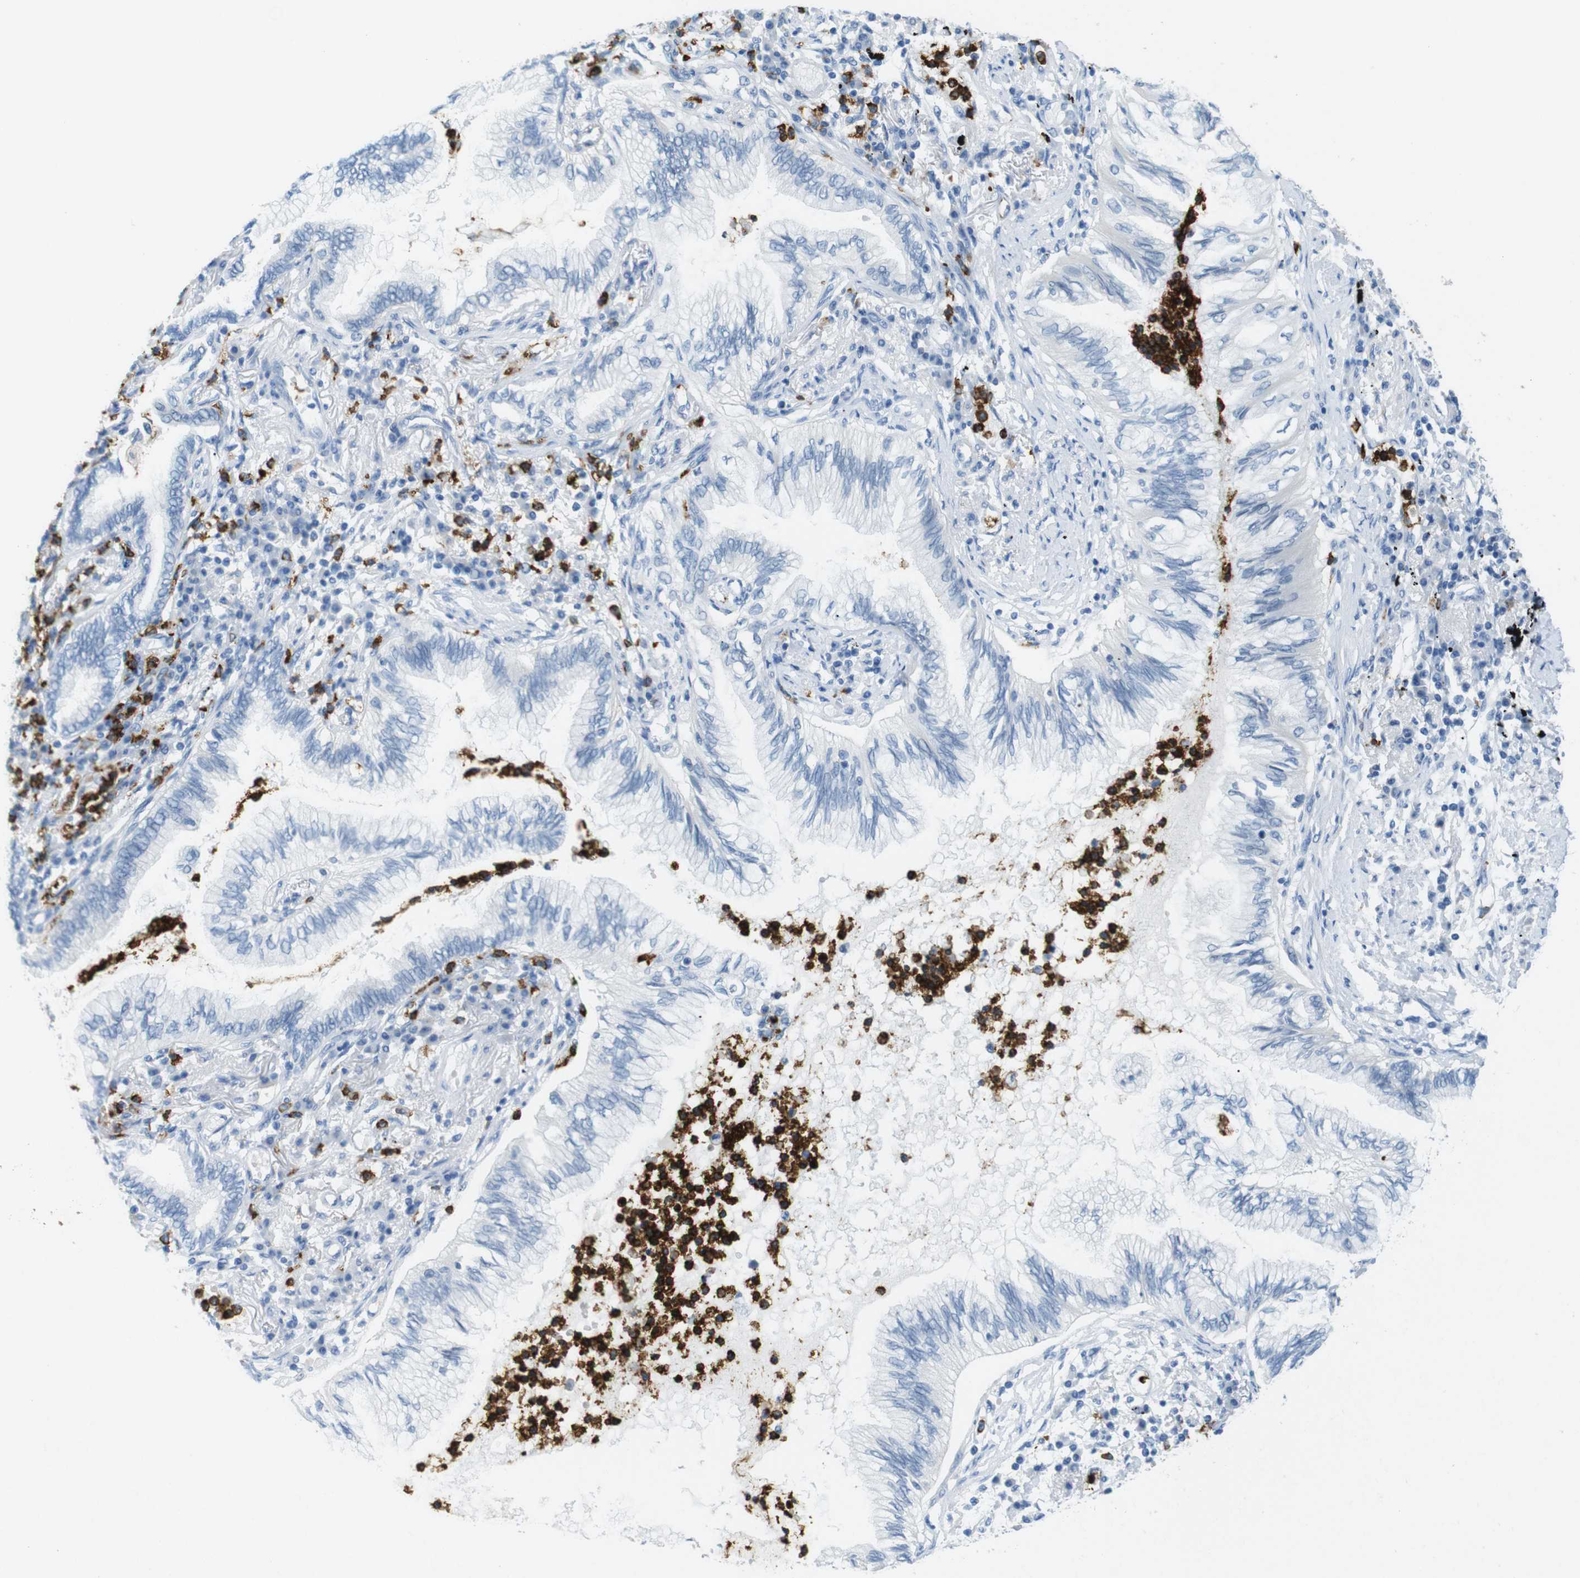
{"staining": {"intensity": "negative", "quantity": "none", "location": "none"}, "tissue": "lung cancer", "cell_type": "Tumor cells", "image_type": "cancer", "snomed": [{"axis": "morphology", "description": "Normal tissue, NOS"}, {"axis": "morphology", "description": "Adenocarcinoma, NOS"}, {"axis": "topography", "description": "Bronchus"}, {"axis": "topography", "description": "Lung"}], "caption": "There is no significant positivity in tumor cells of lung cancer.", "gene": "MCEMP1", "patient": {"sex": "female", "age": 70}}